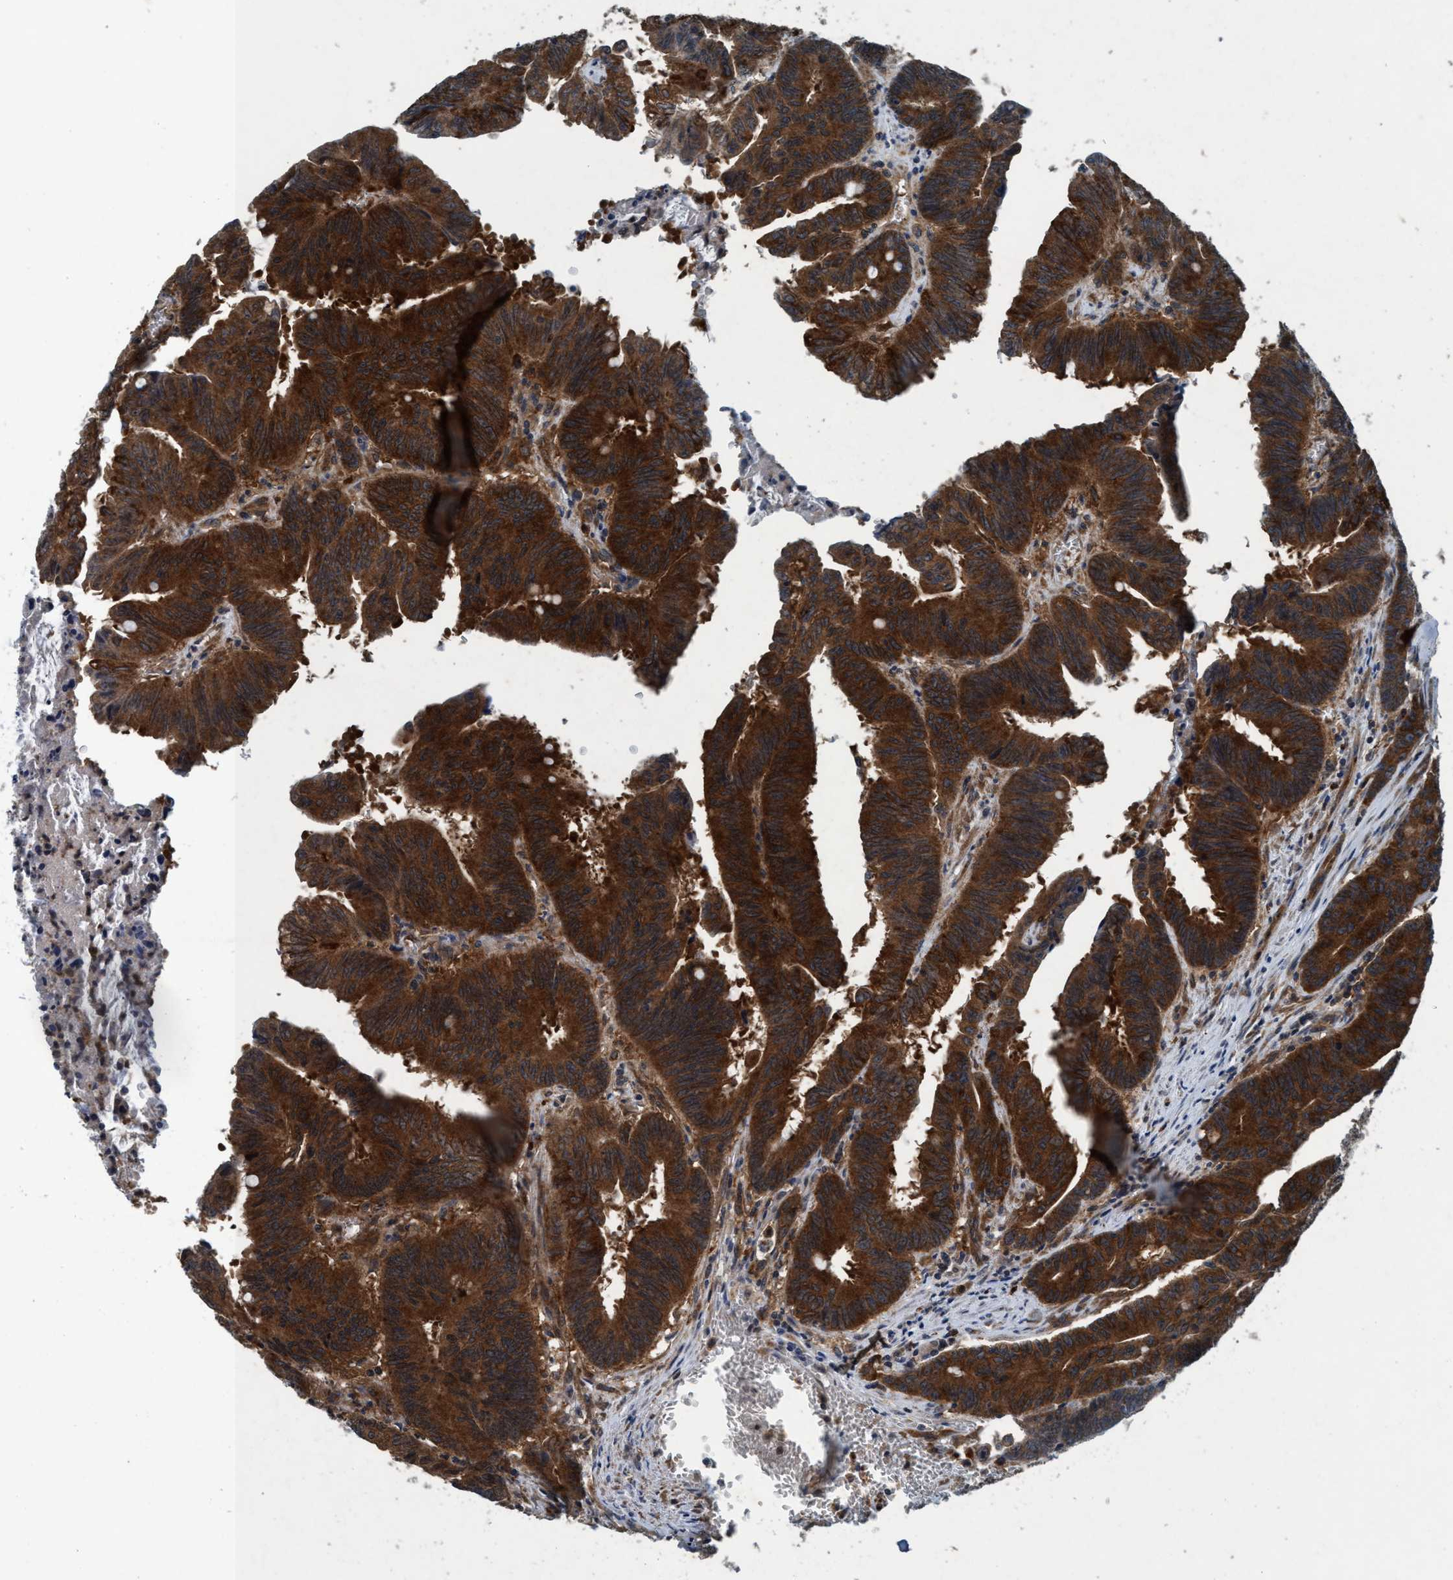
{"staining": {"intensity": "strong", "quantity": ">75%", "location": "cytoplasmic/membranous"}, "tissue": "colorectal cancer", "cell_type": "Tumor cells", "image_type": "cancer", "snomed": [{"axis": "morphology", "description": "Adenocarcinoma, NOS"}, {"axis": "topography", "description": "Colon"}], "caption": "This is a micrograph of immunohistochemistry staining of colorectal cancer (adenocarcinoma), which shows strong expression in the cytoplasmic/membranous of tumor cells.", "gene": "AKT1S1", "patient": {"sex": "male", "age": 45}}